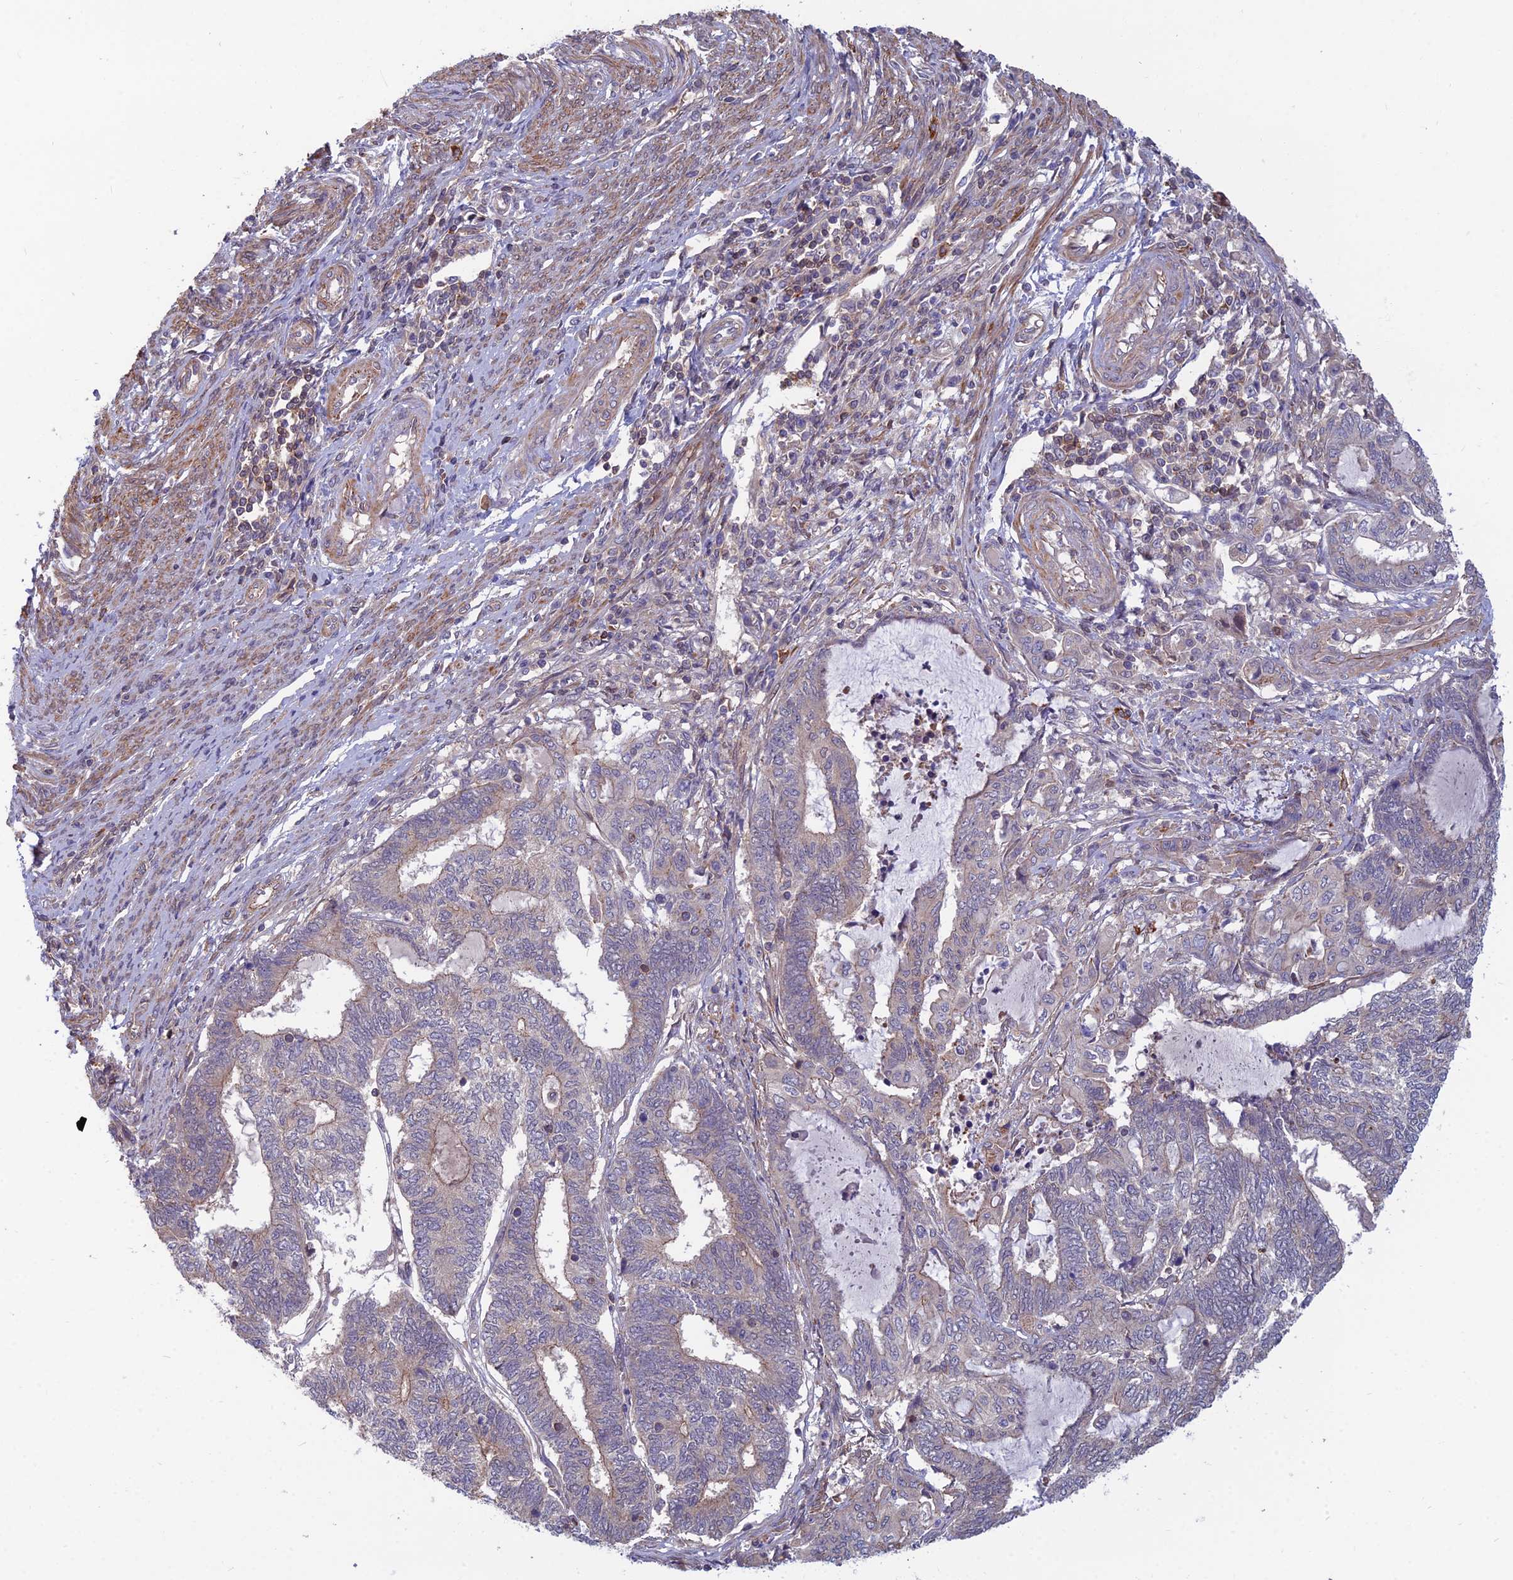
{"staining": {"intensity": "weak", "quantity": "<25%", "location": "cytoplasmic/membranous"}, "tissue": "endometrial cancer", "cell_type": "Tumor cells", "image_type": "cancer", "snomed": [{"axis": "morphology", "description": "Adenocarcinoma, NOS"}, {"axis": "topography", "description": "Uterus"}, {"axis": "topography", "description": "Endometrium"}], "caption": "Immunohistochemistry (IHC) photomicrograph of human adenocarcinoma (endometrial) stained for a protein (brown), which displays no staining in tumor cells. (Brightfield microscopy of DAB (3,3'-diaminobenzidine) immunohistochemistry at high magnification).", "gene": "OPA3", "patient": {"sex": "female", "age": 70}}